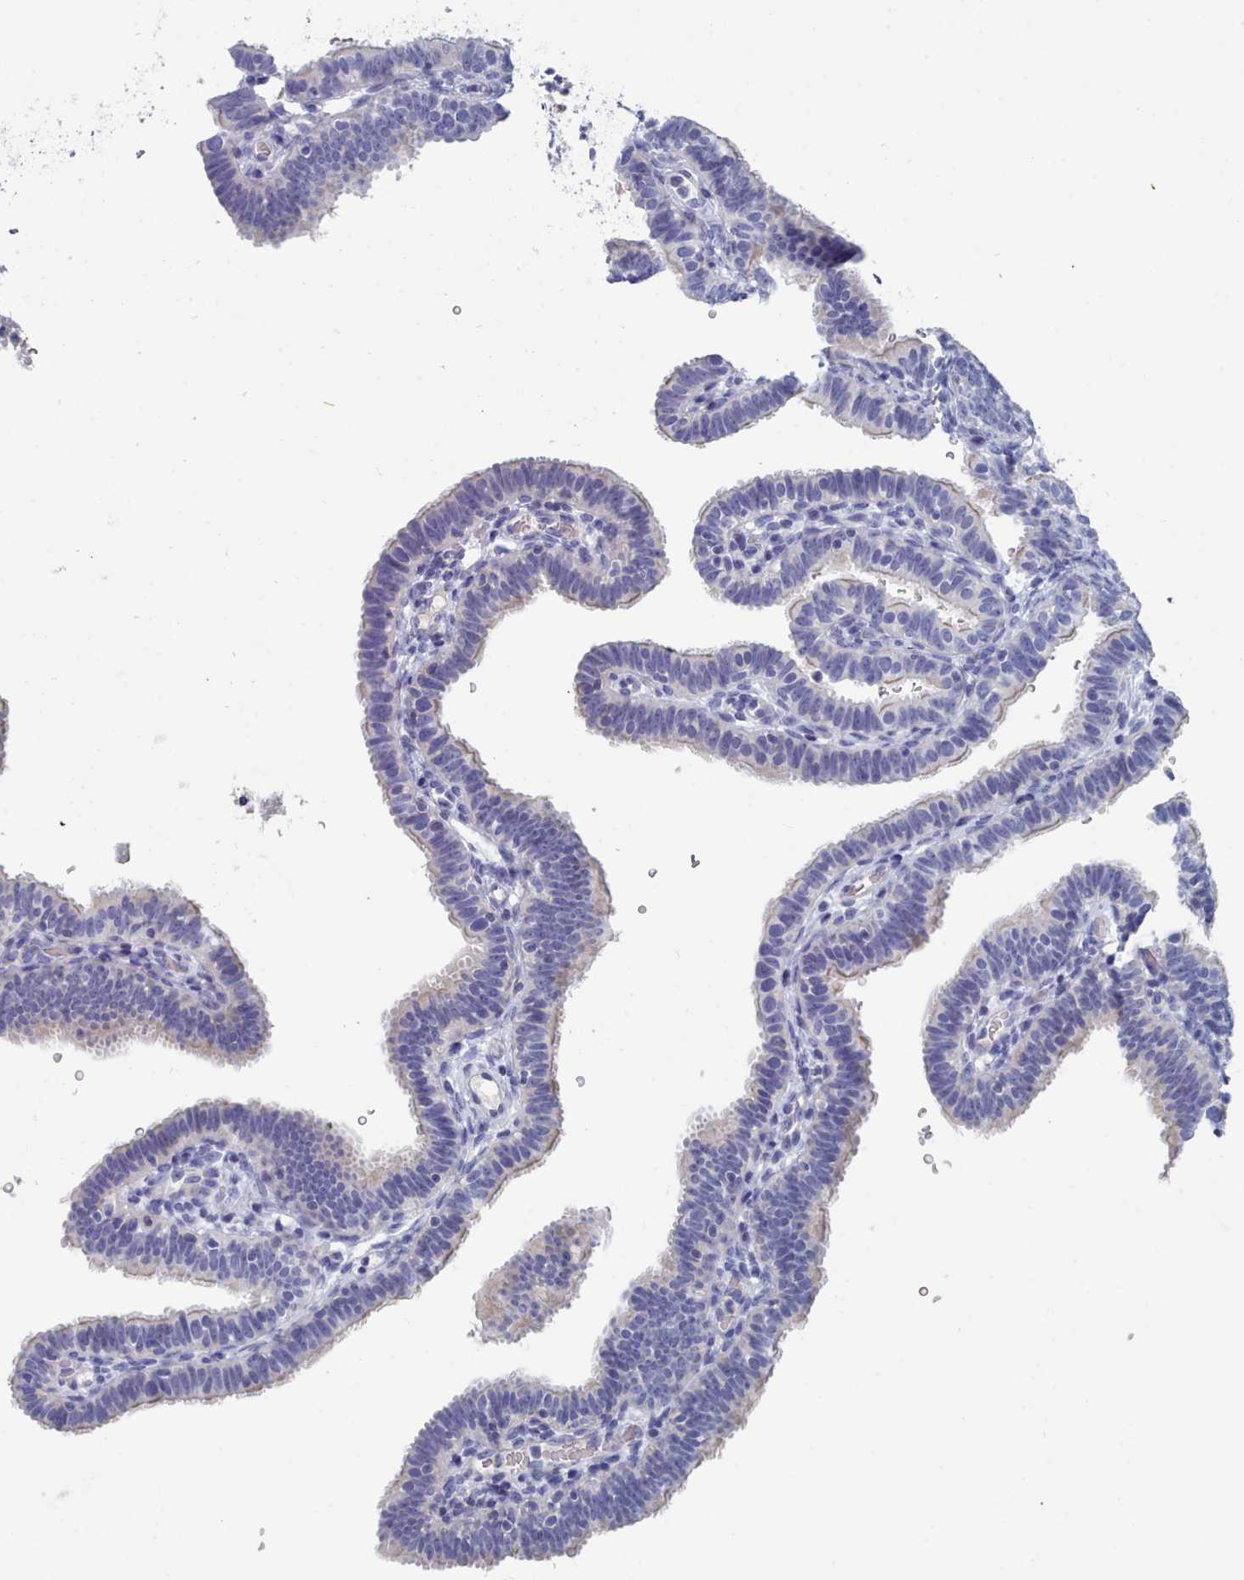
{"staining": {"intensity": "negative", "quantity": "none", "location": "none"}, "tissue": "fallopian tube", "cell_type": "Glandular cells", "image_type": "normal", "snomed": [{"axis": "morphology", "description": "Normal tissue, NOS"}, {"axis": "topography", "description": "Fallopian tube"}], "caption": "This is an immunohistochemistry histopathology image of normal human fallopian tube. There is no positivity in glandular cells.", "gene": "ENSG00000285188", "patient": {"sex": "female", "age": 41}}